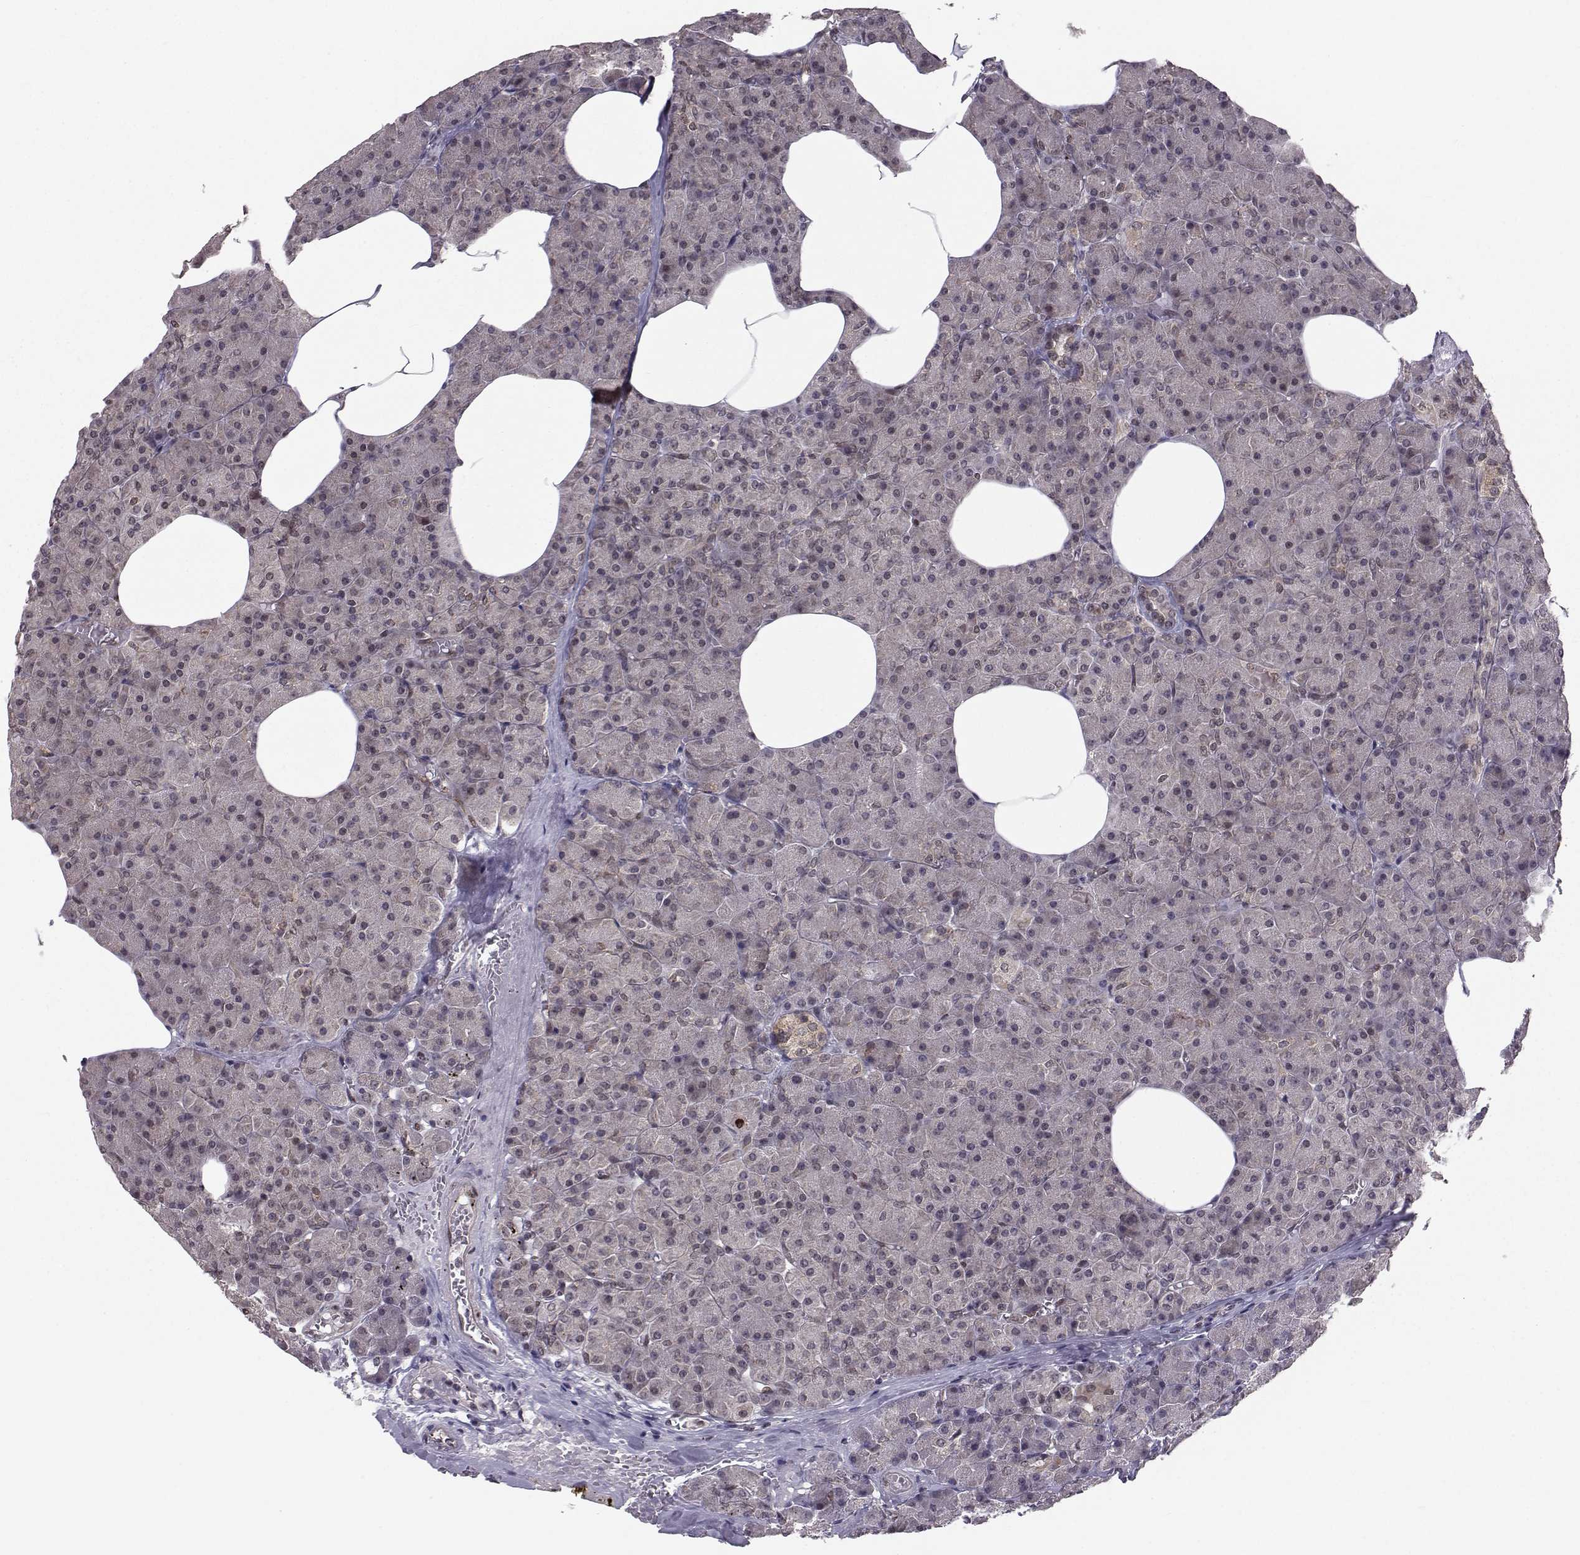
{"staining": {"intensity": "negative", "quantity": "none", "location": "none"}, "tissue": "pancreas", "cell_type": "Exocrine glandular cells", "image_type": "normal", "snomed": [{"axis": "morphology", "description": "Normal tissue, NOS"}, {"axis": "topography", "description": "Pancreas"}], "caption": "Exocrine glandular cells show no significant positivity in normal pancreas. (DAB (3,3'-diaminobenzidine) immunohistochemistry (IHC) visualized using brightfield microscopy, high magnification).", "gene": "PKN2", "patient": {"sex": "female", "age": 45}}